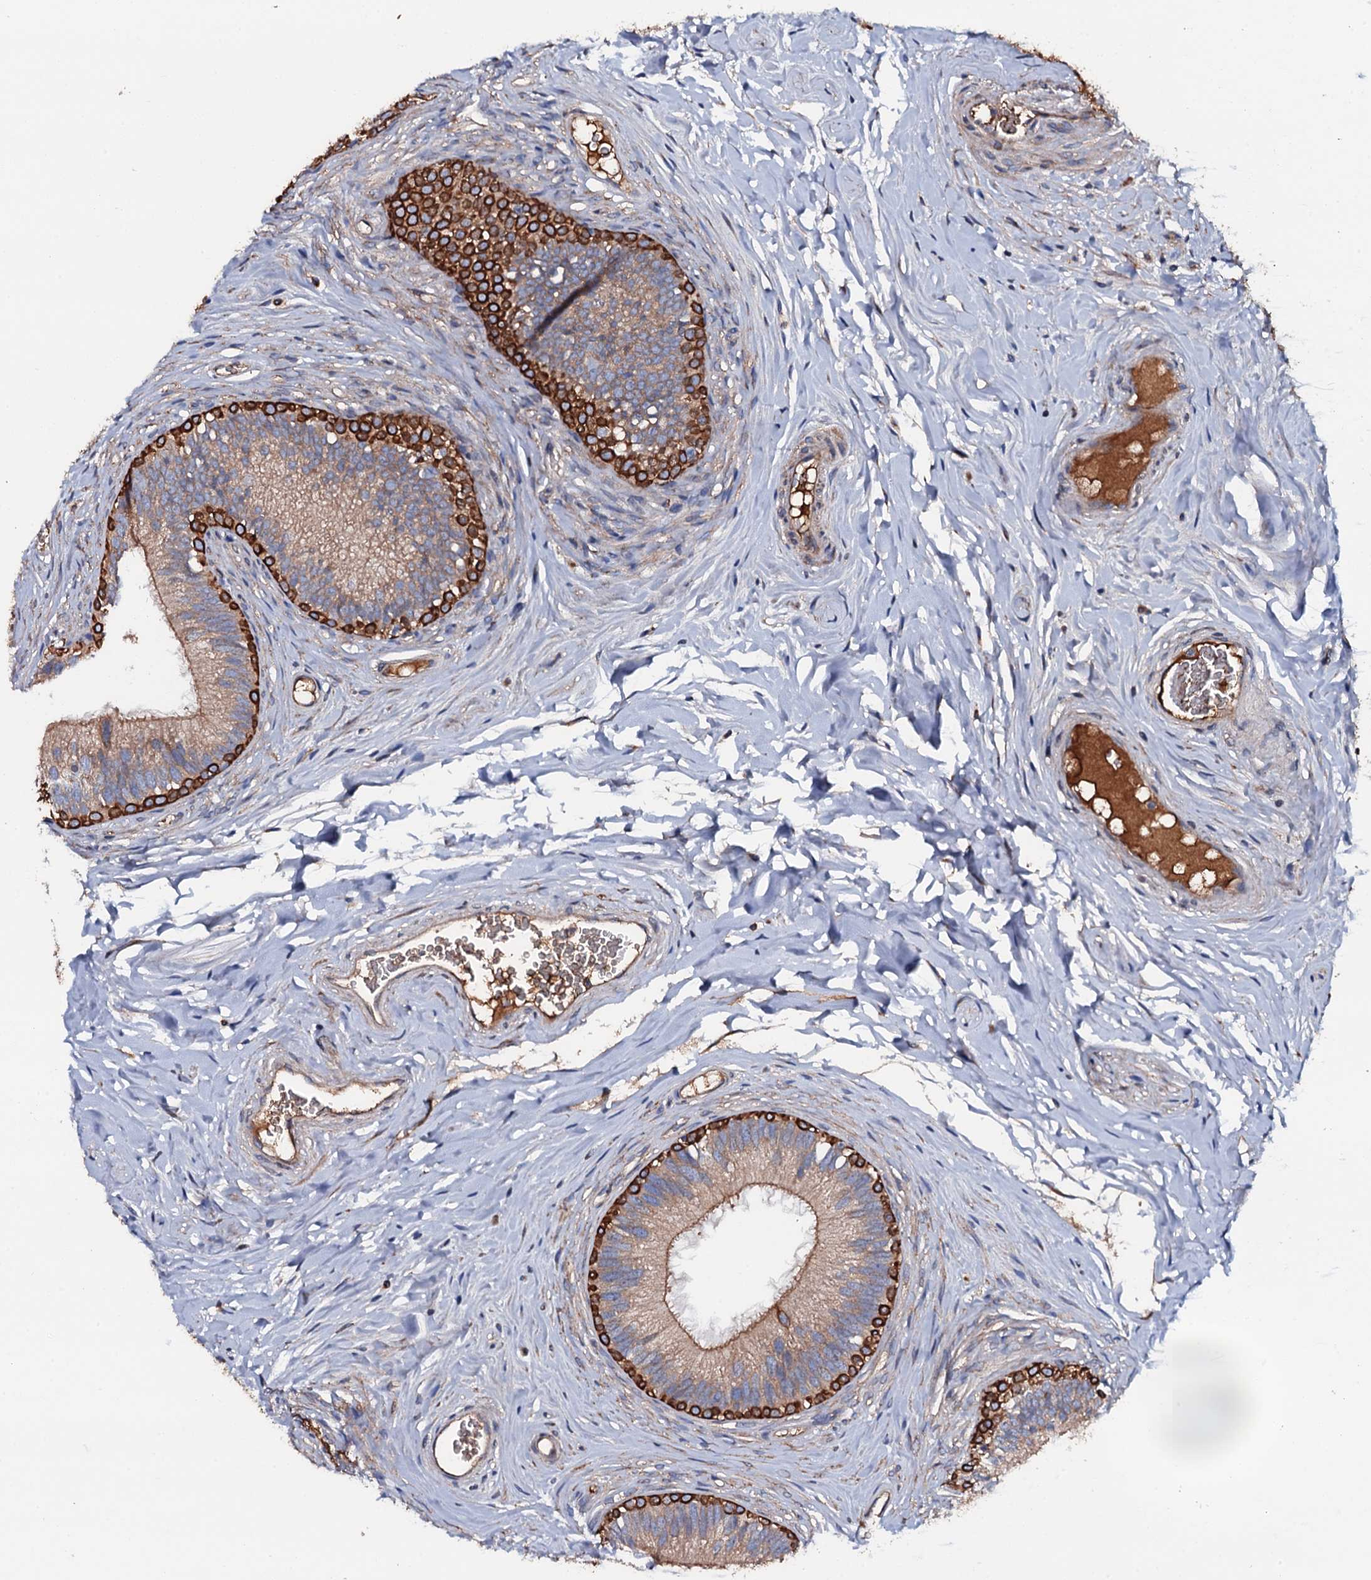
{"staining": {"intensity": "strong", "quantity": "25%-75%", "location": "cytoplasmic/membranous"}, "tissue": "epididymis", "cell_type": "Glandular cells", "image_type": "normal", "snomed": [{"axis": "morphology", "description": "Normal tissue, NOS"}, {"axis": "topography", "description": "Epididymis"}], "caption": "Protein expression analysis of normal epididymis exhibits strong cytoplasmic/membranous staining in about 25%-75% of glandular cells. (DAB (3,3'-diaminobenzidine) IHC with brightfield microscopy, high magnification).", "gene": "NEK1", "patient": {"sex": "male", "age": 33}}